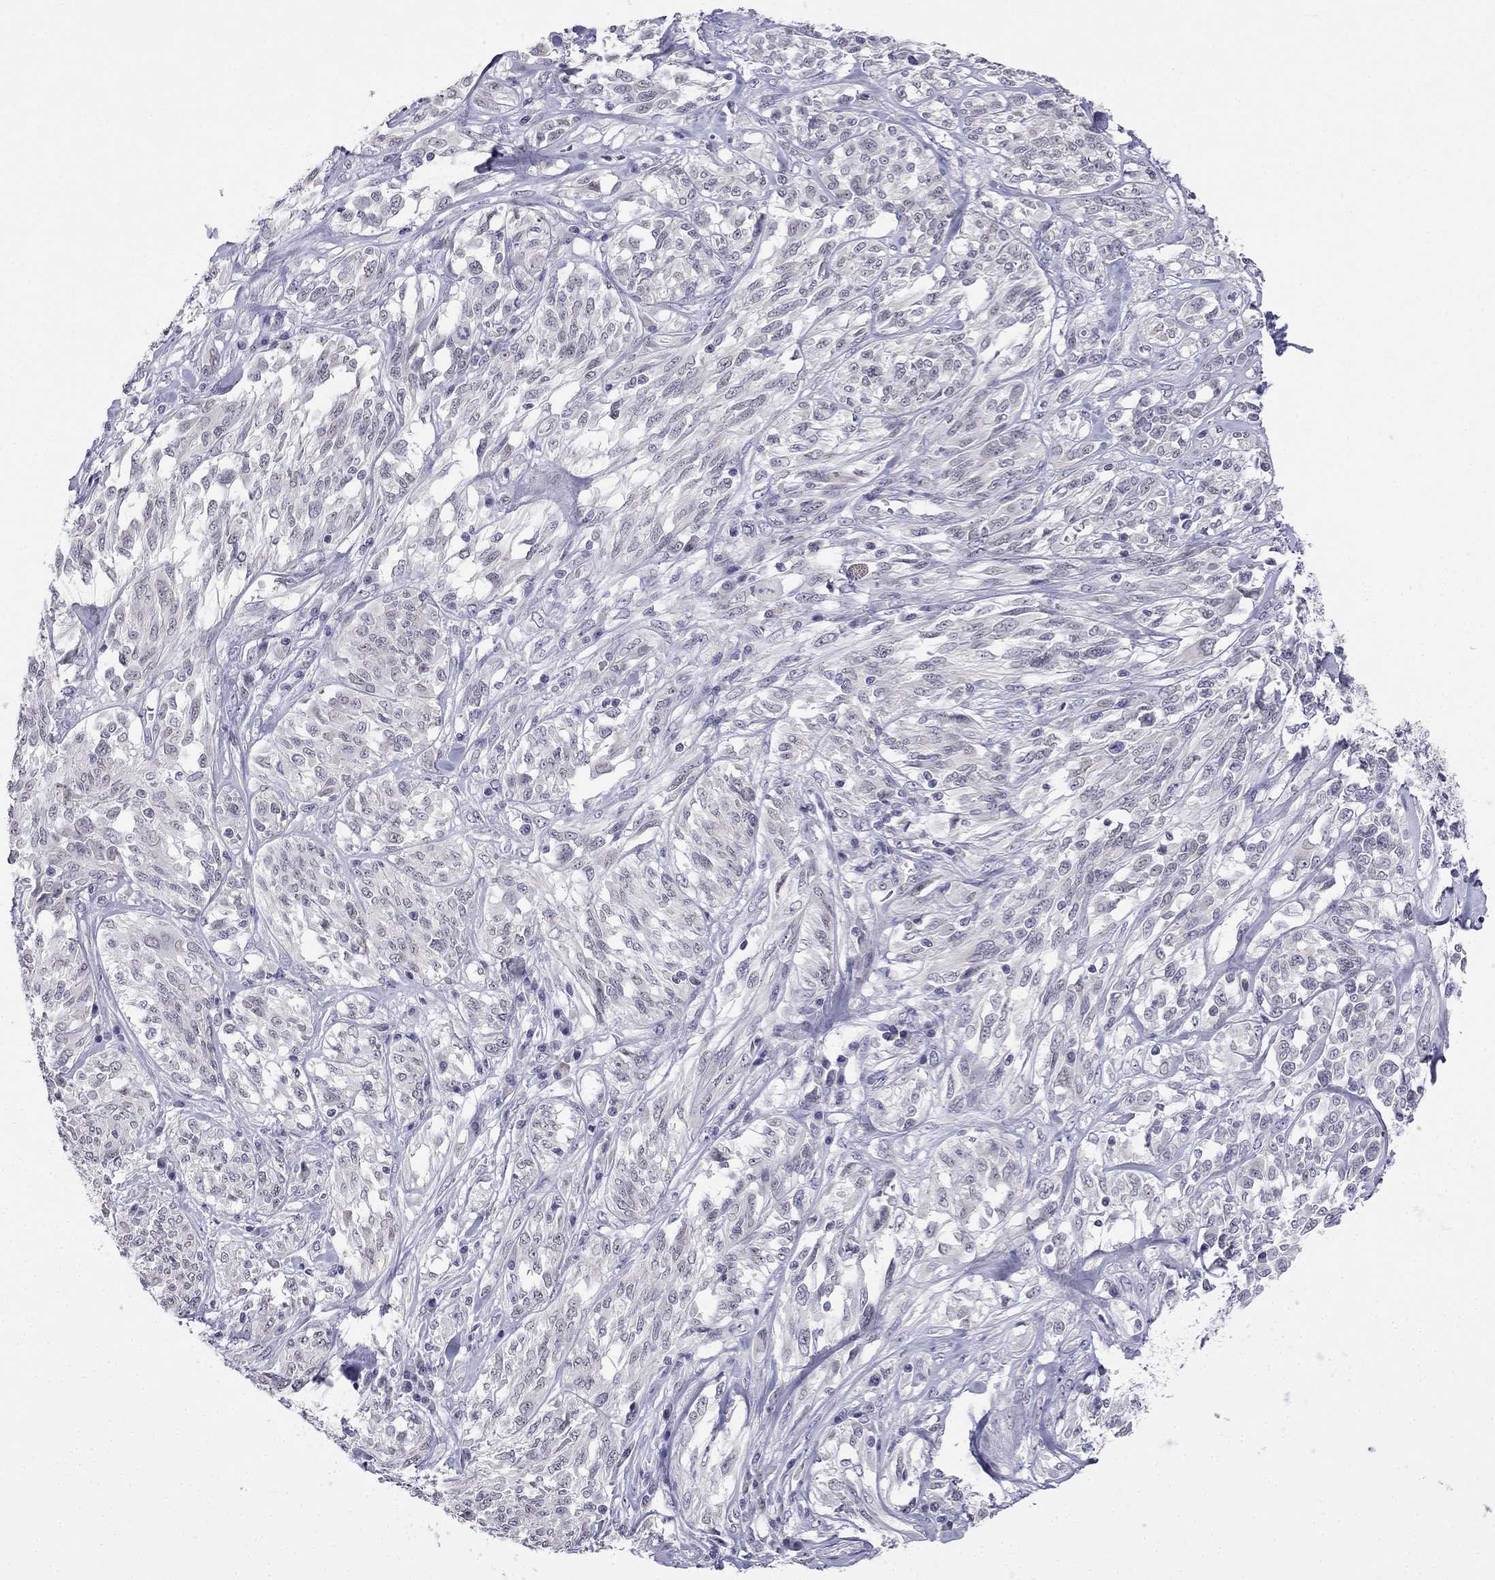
{"staining": {"intensity": "negative", "quantity": "none", "location": "none"}, "tissue": "melanoma", "cell_type": "Tumor cells", "image_type": "cancer", "snomed": [{"axis": "morphology", "description": "Malignant melanoma, NOS"}, {"axis": "topography", "description": "Skin"}], "caption": "Immunohistochemistry (IHC) of human malignant melanoma reveals no expression in tumor cells. (DAB (3,3'-diaminobenzidine) immunohistochemistry (IHC) visualized using brightfield microscopy, high magnification).", "gene": "C5orf49", "patient": {"sex": "female", "age": 91}}